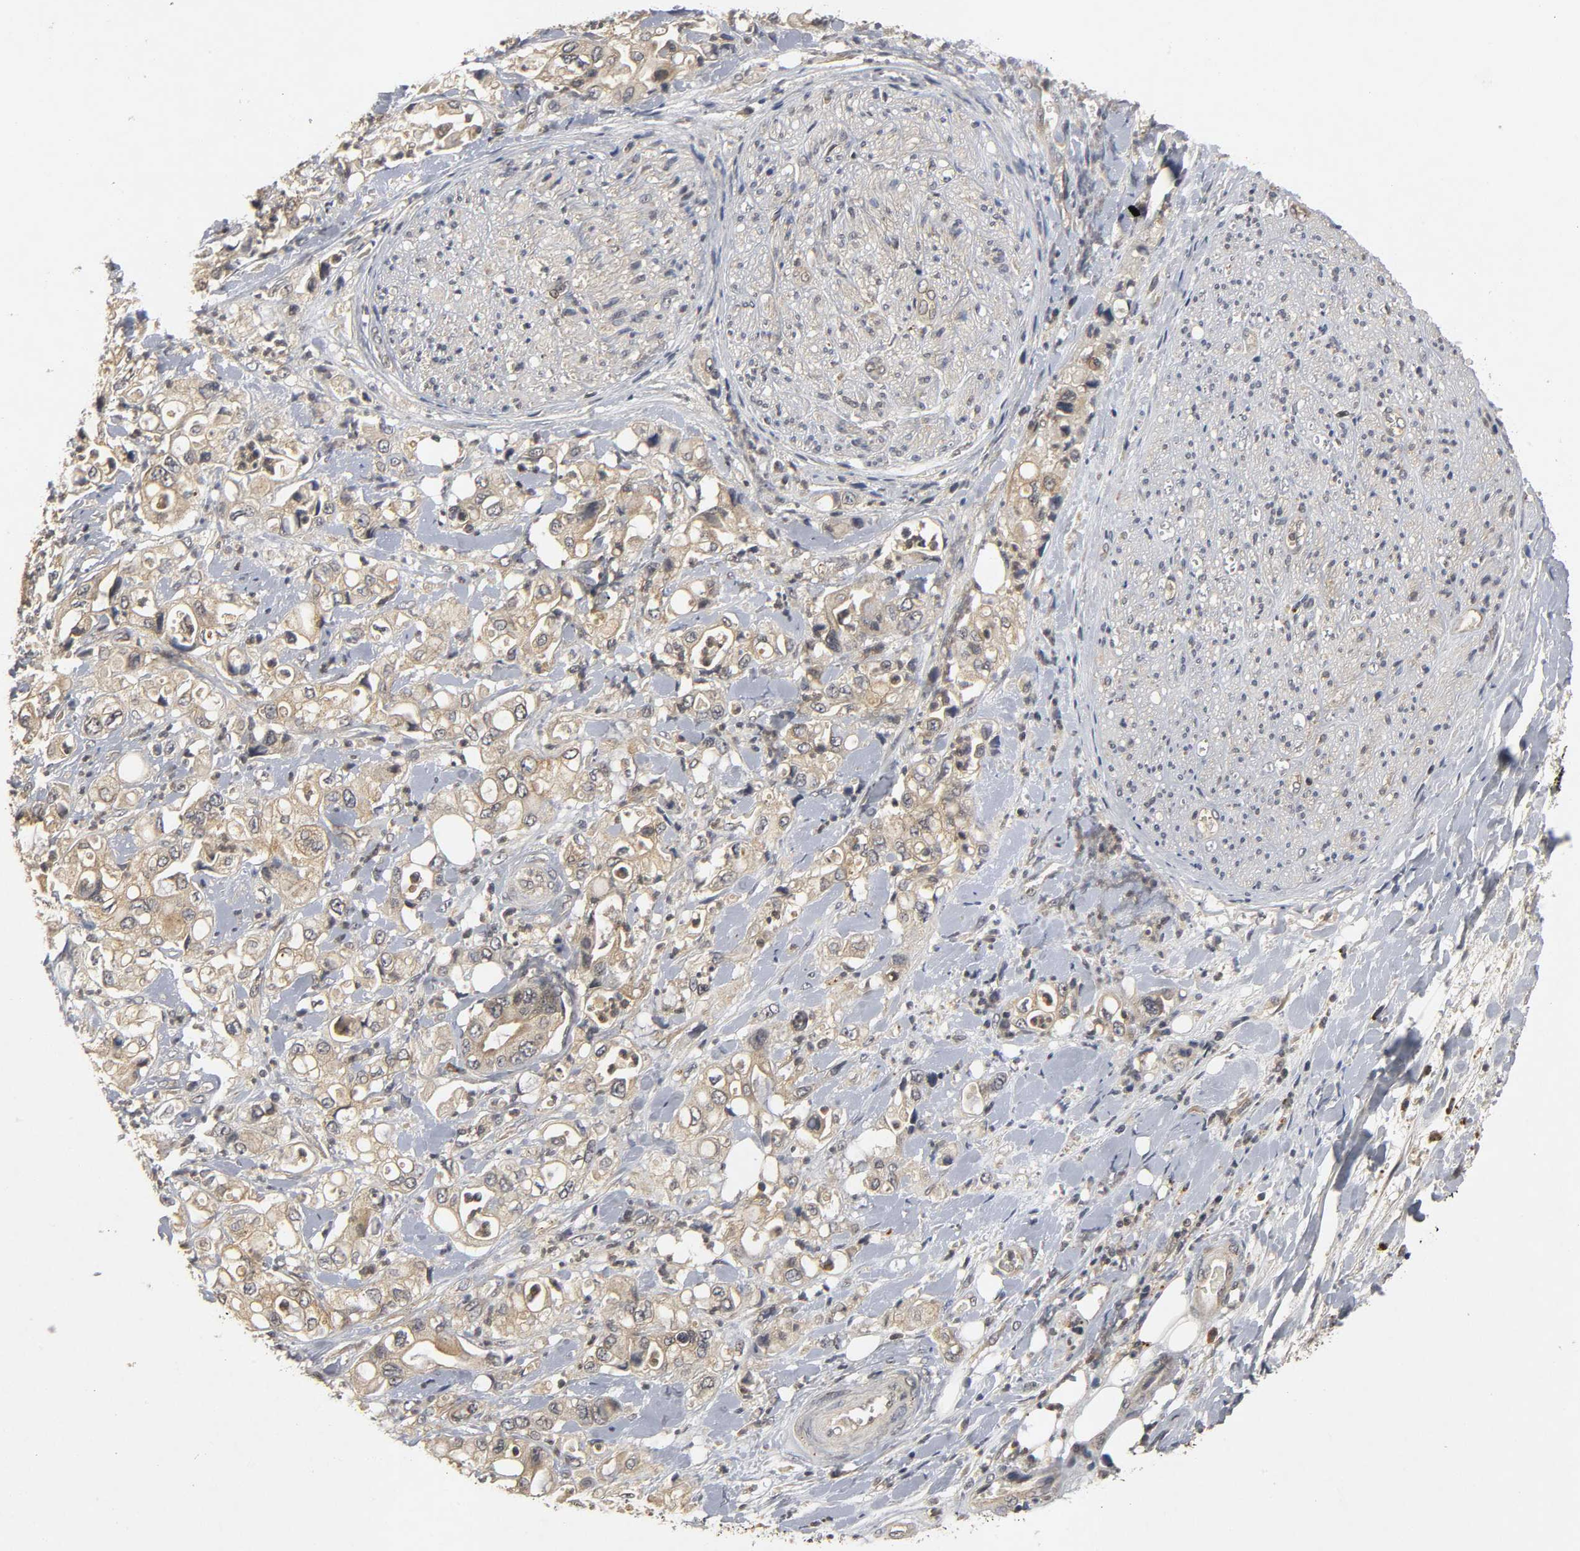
{"staining": {"intensity": "weak", "quantity": ">75%", "location": "cytoplasmic/membranous"}, "tissue": "pancreatic cancer", "cell_type": "Tumor cells", "image_type": "cancer", "snomed": [{"axis": "morphology", "description": "Adenocarcinoma, NOS"}, {"axis": "topography", "description": "Pancreas"}], "caption": "Immunohistochemistry (IHC) of human pancreatic adenocarcinoma displays low levels of weak cytoplasmic/membranous staining in approximately >75% of tumor cells.", "gene": "TRAF6", "patient": {"sex": "male", "age": 70}}